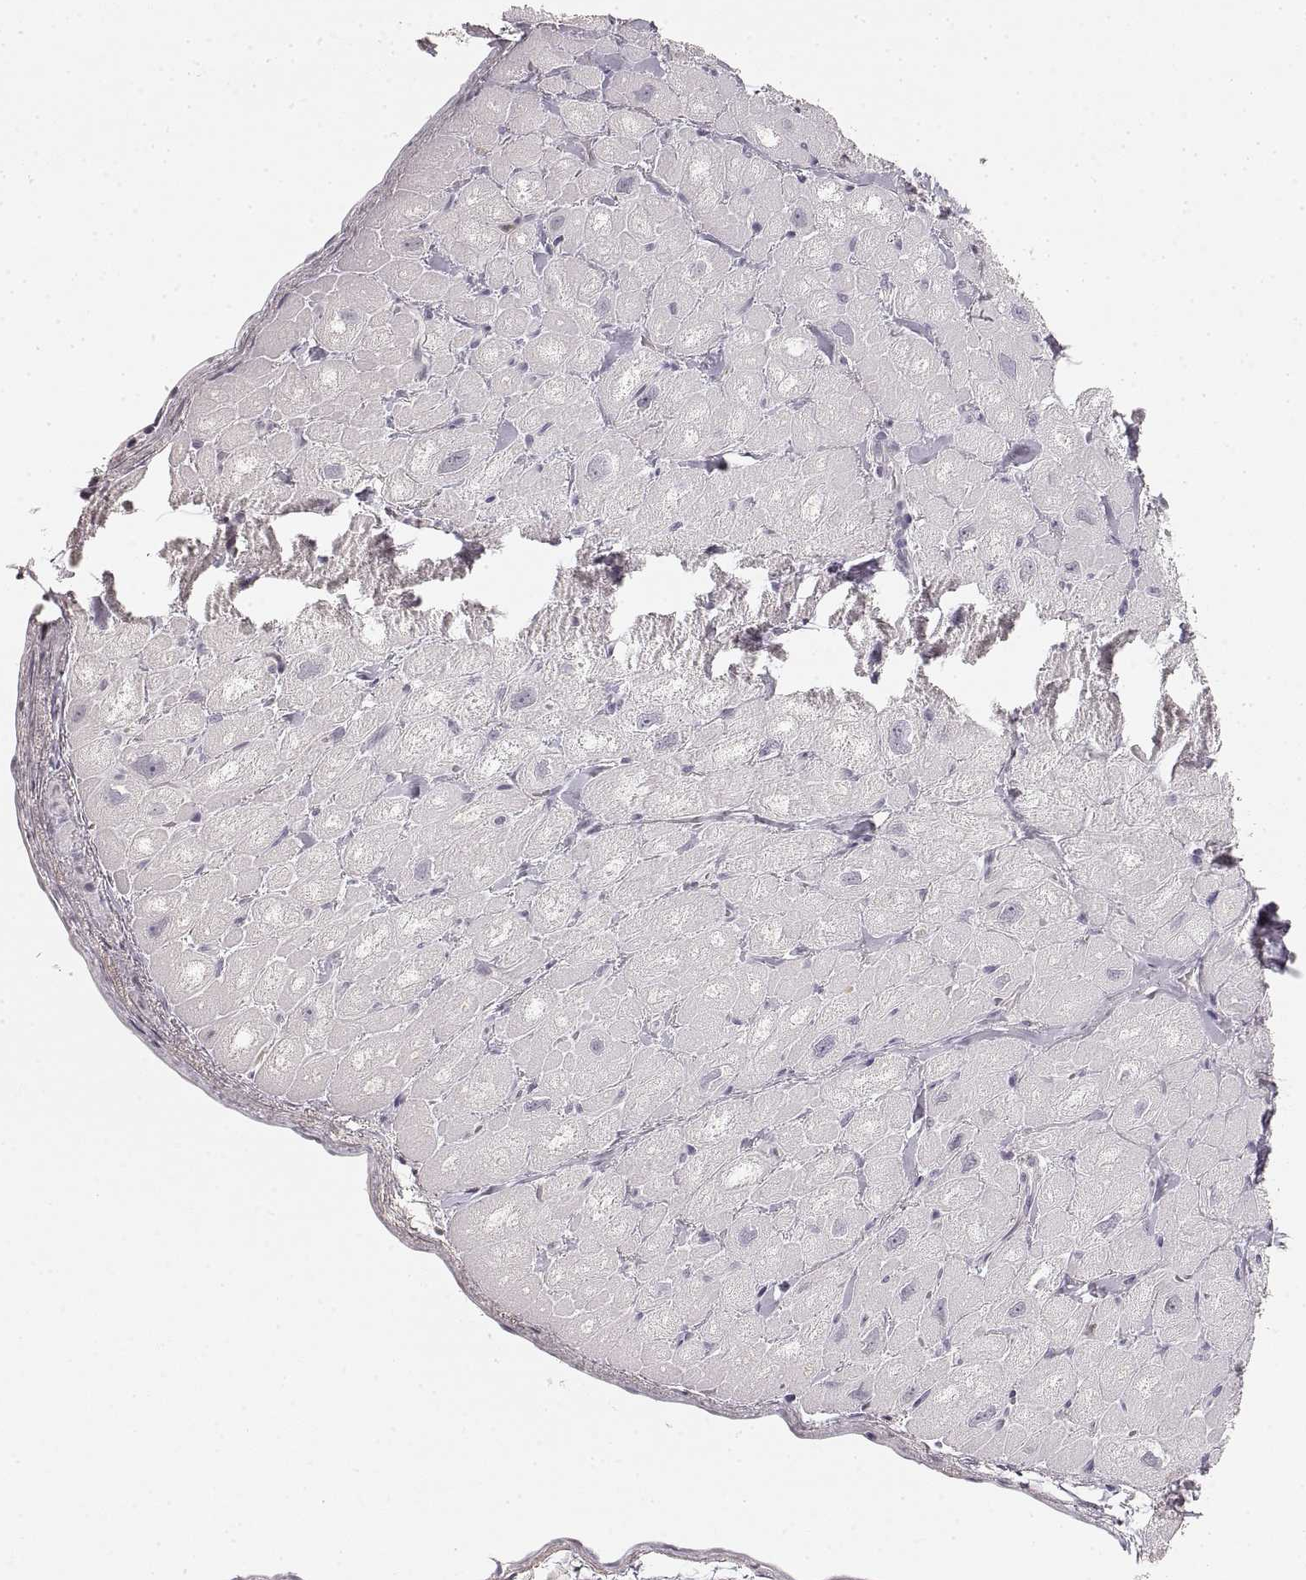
{"staining": {"intensity": "negative", "quantity": "none", "location": "none"}, "tissue": "heart muscle", "cell_type": "Cardiomyocytes", "image_type": "normal", "snomed": [{"axis": "morphology", "description": "Normal tissue, NOS"}, {"axis": "topography", "description": "Heart"}], "caption": "Immunohistochemical staining of benign heart muscle reveals no significant expression in cardiomyocytes. The staining was performed using DAB (3,3'-diaminobenzidine) to visualize the protein expression in brown, while the nuclei were stained in blue with hematoxylin (Magnification: 20x).", "gene": "RUNDC3A", "patient": {"sex": "male", "age": 60}}